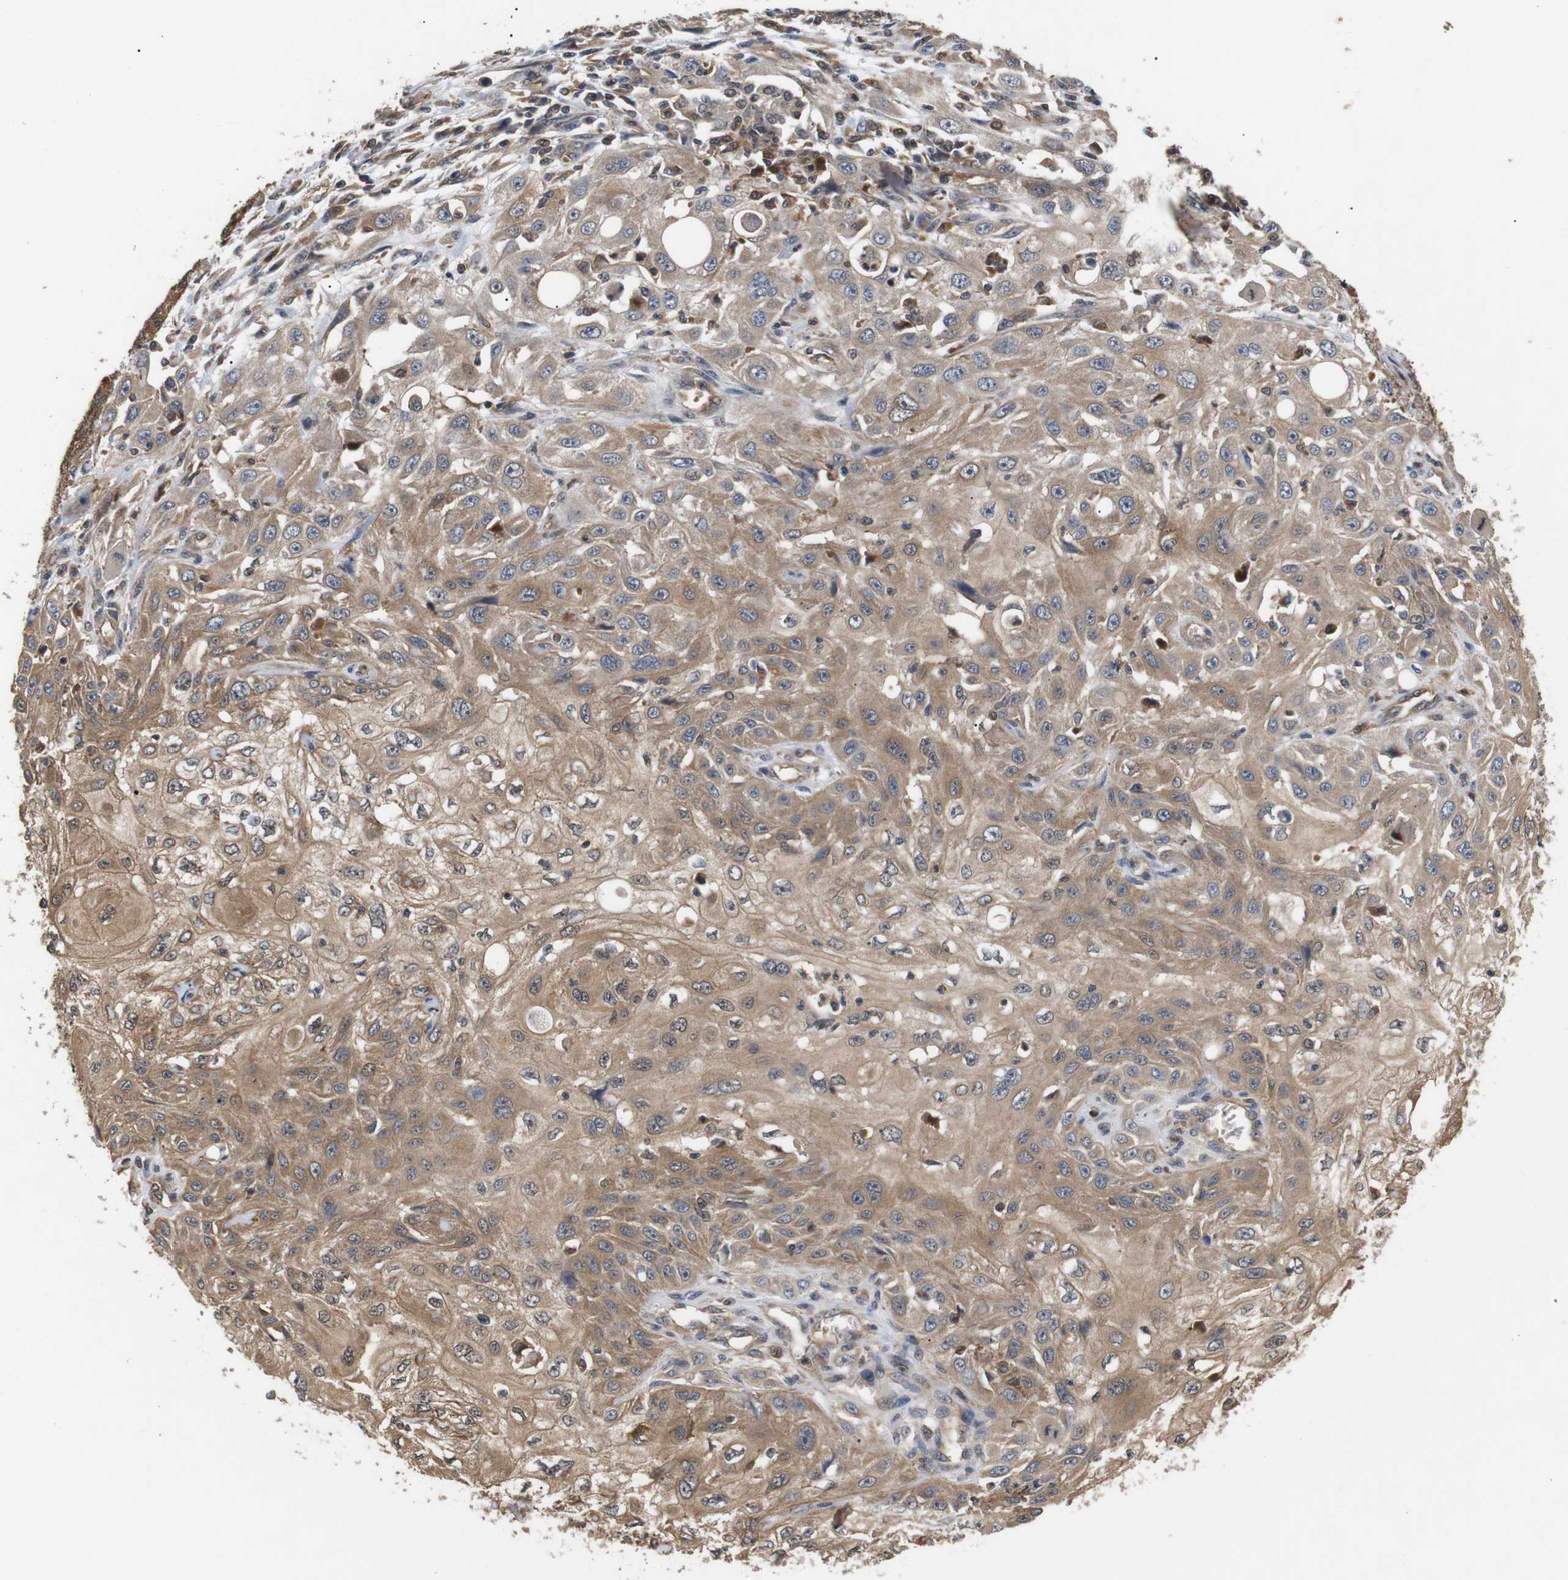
{"staining": {"intensity": "moderate", "quantity": ">75%", "location": "cytoplasmic/membranous"}, "tissue": "skin cancer", "cell_type": "Tumor cells", "image_type": "cancer", "snomed": [{"axis": "morphology", "description": "Squamous cell carcinoma, NOS"}, {"axis": "topography", "description": "Skin"}], "caption": "A micrograph showing moderate cytoplasmic/membranous staining in approximately >75% of tumor cells in skin cancer (squamous cell carcinoma), as visualized by brown immunohistochemical staining.", "gene": "DDR1", "patient": {"sex": "male", "age": 75}}